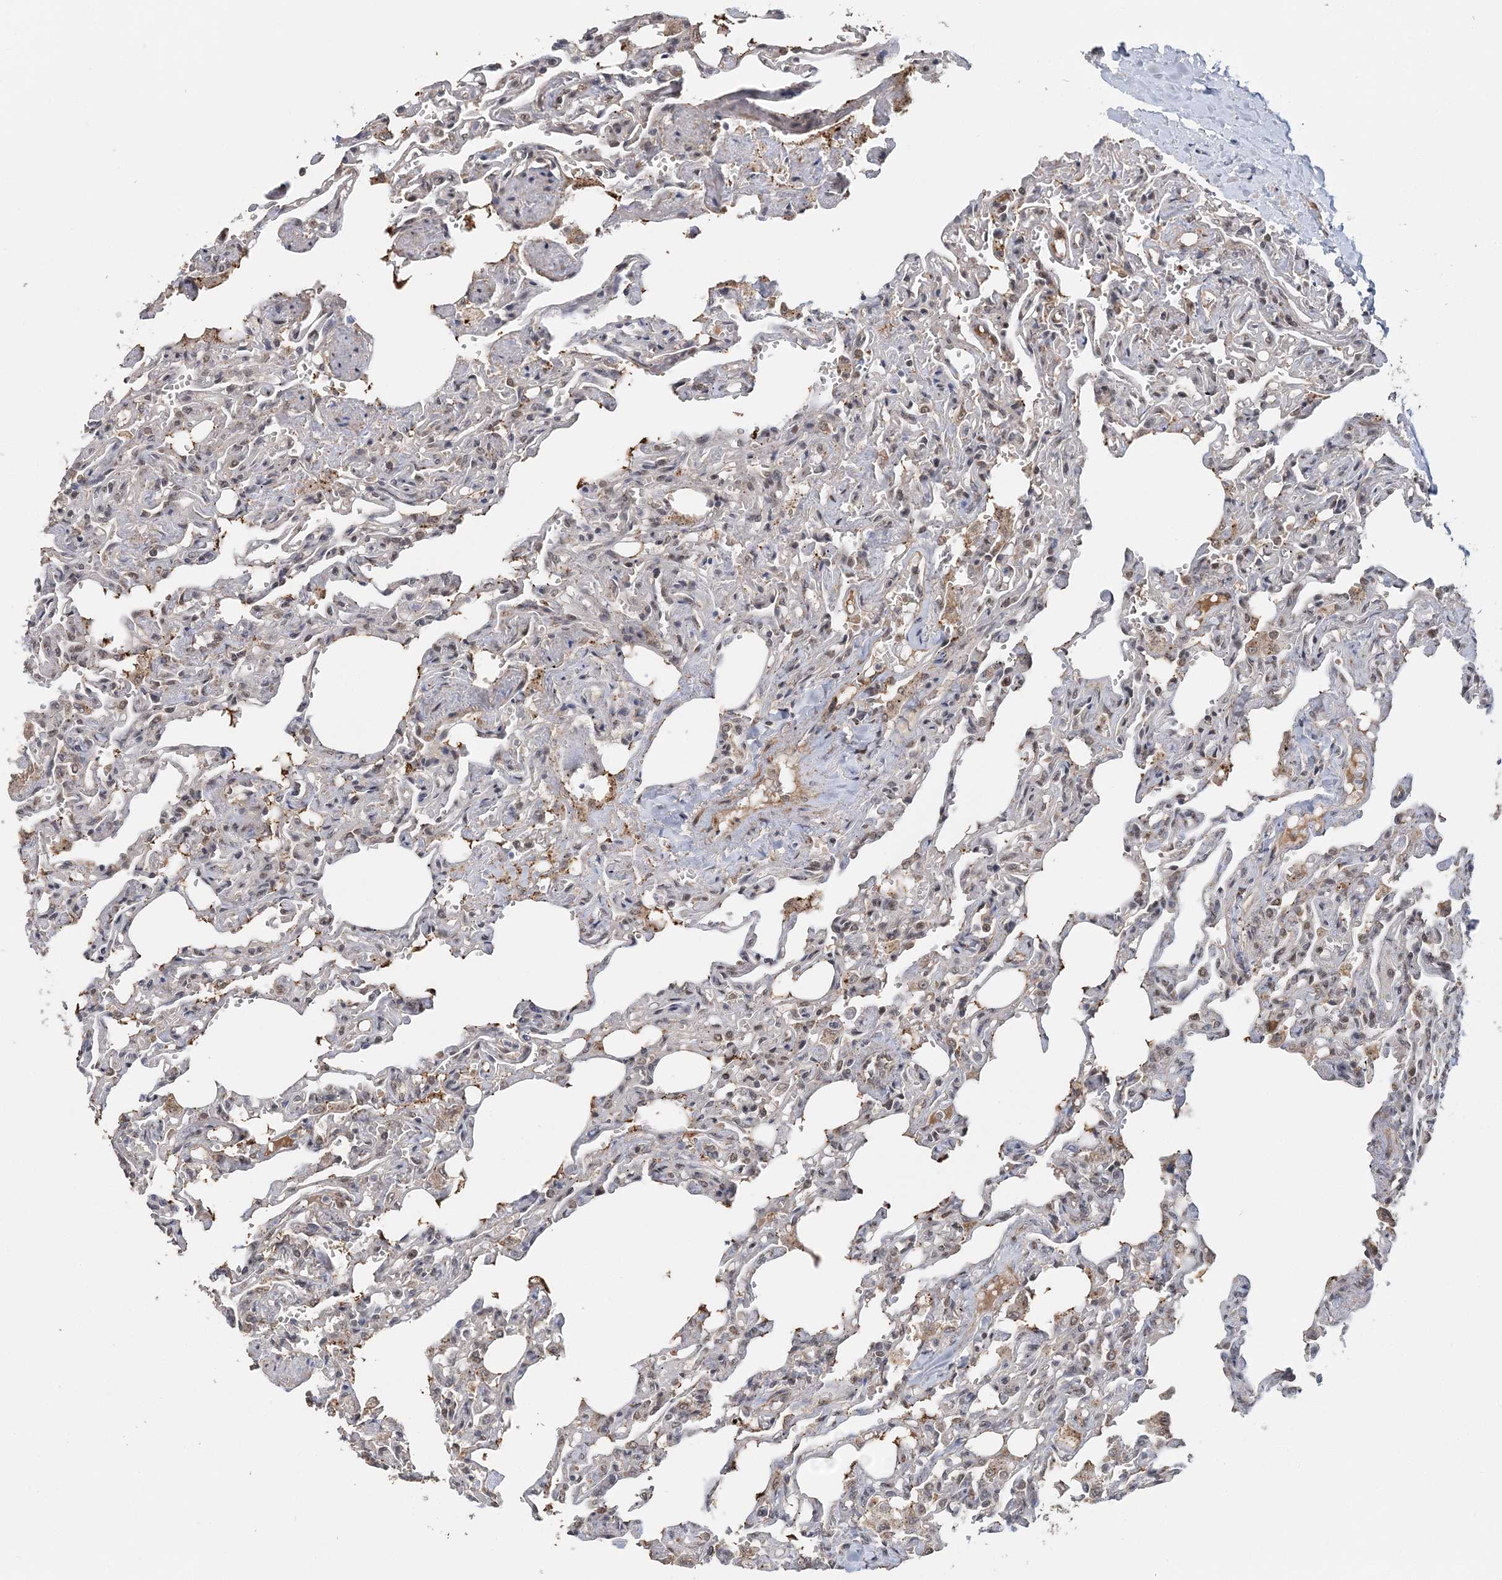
{"staining": {"intensity": "moderate", "quantity": "<25%", "location": "cytoplasmic/membranous,nuclear"}, "tissue": "lung", "cell_type": "Alveolar cells", "image_type": "normal", "snomed": [{"axis": "morphology", "description": "Normal tissue, NOS"}, {"axis": "topography", "description": "Lung"}], "caption": "DAB (3,3'-diaminobenzidine) immunohistochemical staining of normal lung demonstrates moderate cytoplasmic/membranous,nuclear protein expression in about <25% of alveolar cells. The protein of interest is shown in brown color, while the nuclei are stained blue.", "gene": "TSHZ2", "patient": {"sex": "male", "age": 21}}